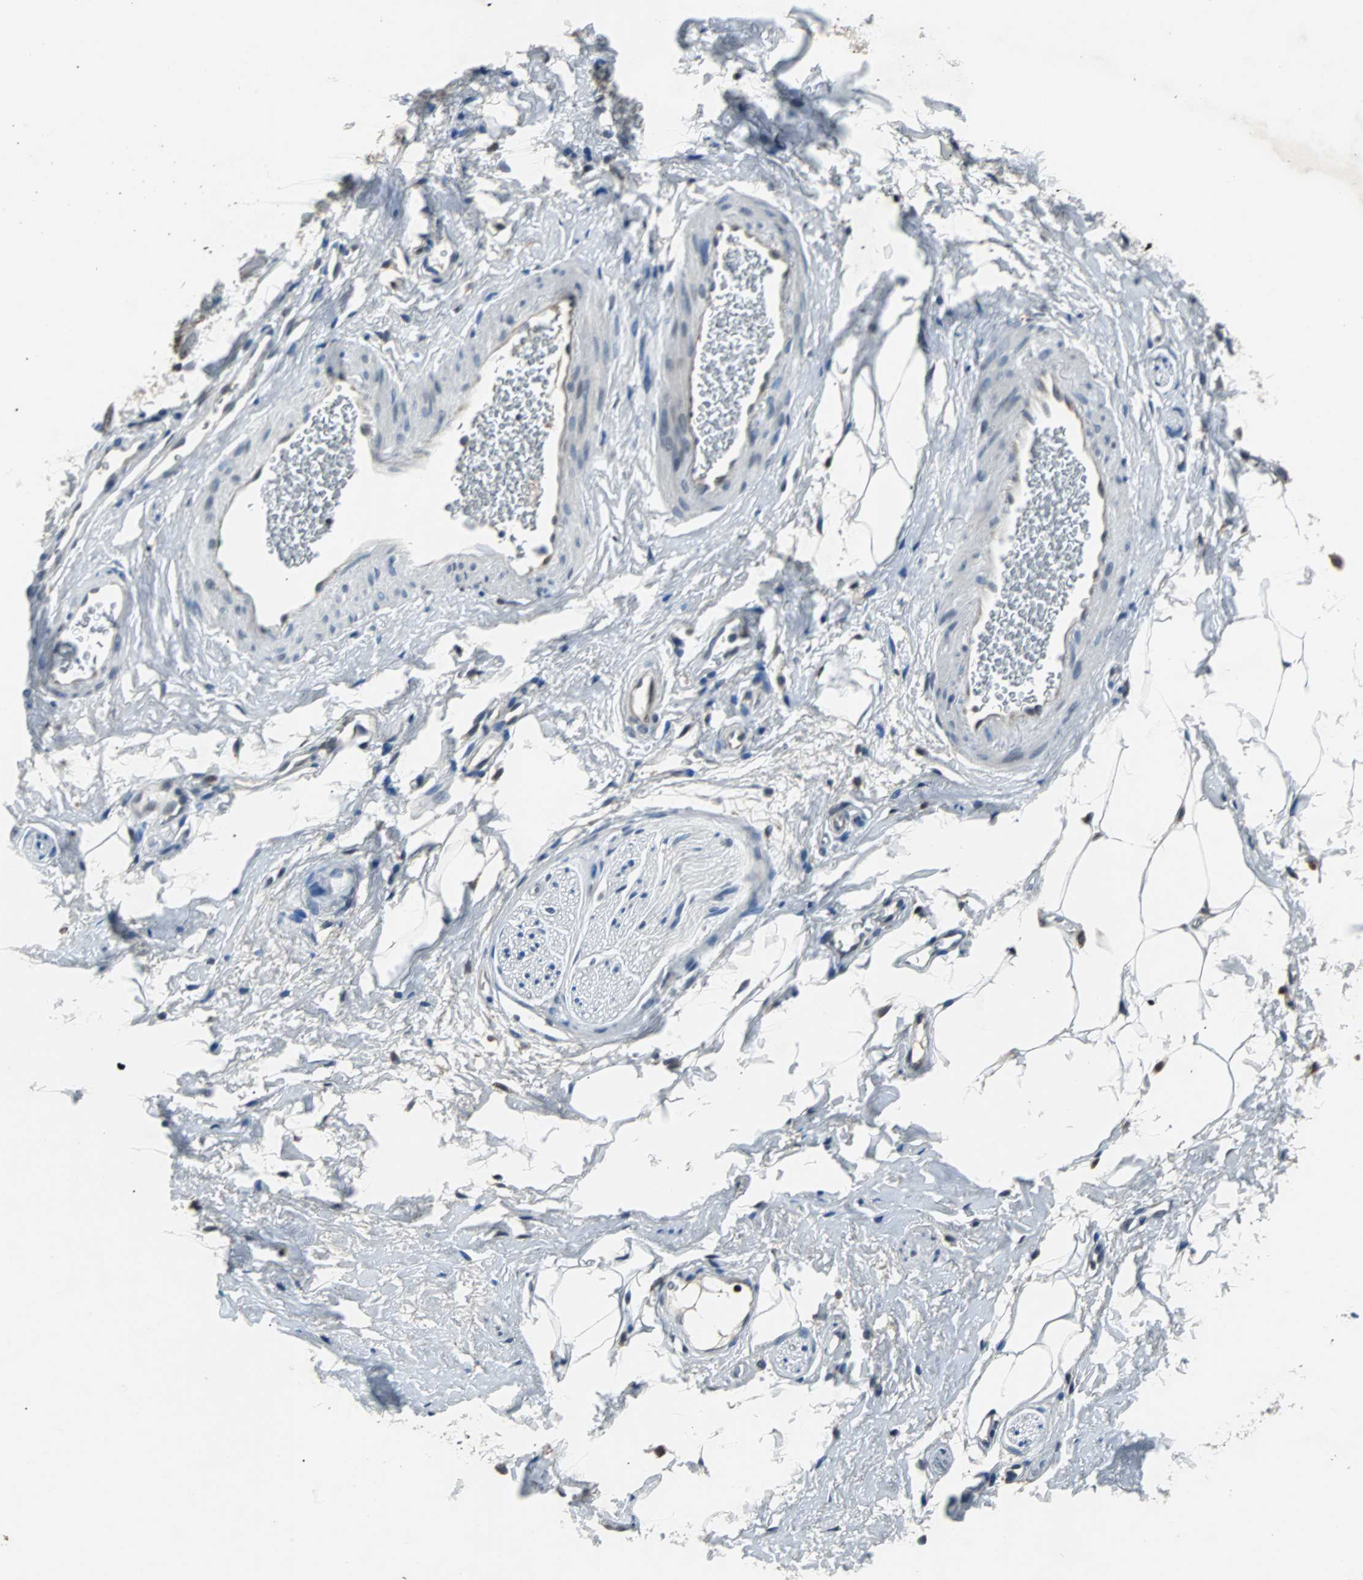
{"staining": {"intensity": "weak", "quantity": "<25%", "location": "cytoplasmic/membranous"}, "tissue": "adipose tissue", "cell_type": "Adipocytes", "image_type": "normal", "snomed": [{"axis": "morphology", "description": "Normal tissue, NOS"}, {"axis": "topography", "description": "Soft tissue"}, {"axis": "topography", "description": "Peripheral nerve tissue"}], "caption": "This is a image of immunohistochemistry staining of benign adipose tissue, which shows no positivity in adipocytes.", "gene": "USP28", "patient": {"sex": "female", "age": 71}}